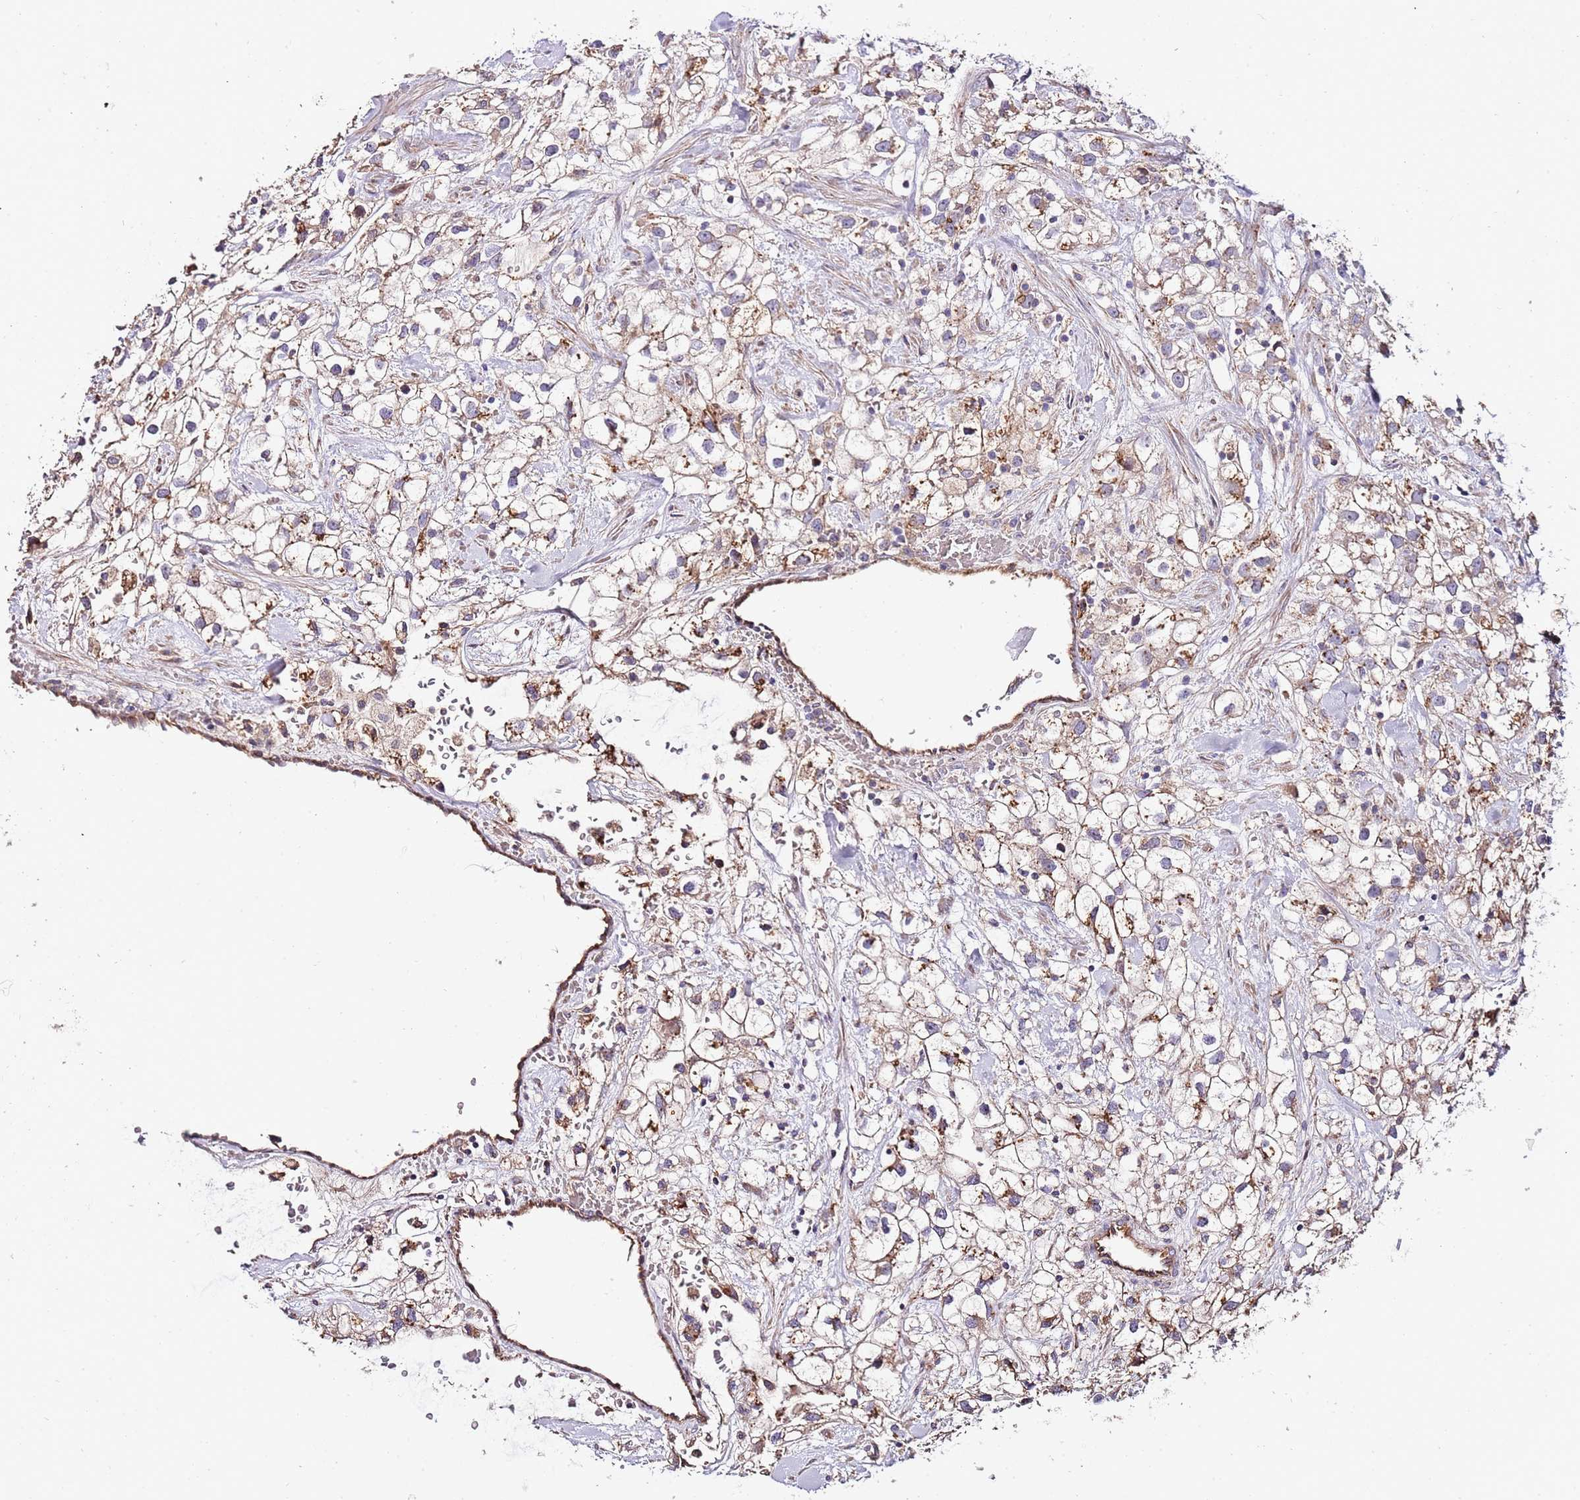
{"staining": {"intensity": "moderate", "quantity": "25%-75%", "location": "cytoplasmic/membranous"}, "tissue": "renal cancer", "cell_type": "Tumor cells", "image_type": "cancer", "snomed": [{"axis": "morphology", "description": "Adenocarcinoma, NOS"}, {"axis": "topography", "description": "Kidney"}], "caption": "Approximately 25%-75% of tumor cells in renal adenocarcinoma display moderate cytoplasmic/membranous protein positivity as visualized by brown immunohistochemical staining.", "gene": "DOCK6", "patient": {"sex": "male", "age": 59}}